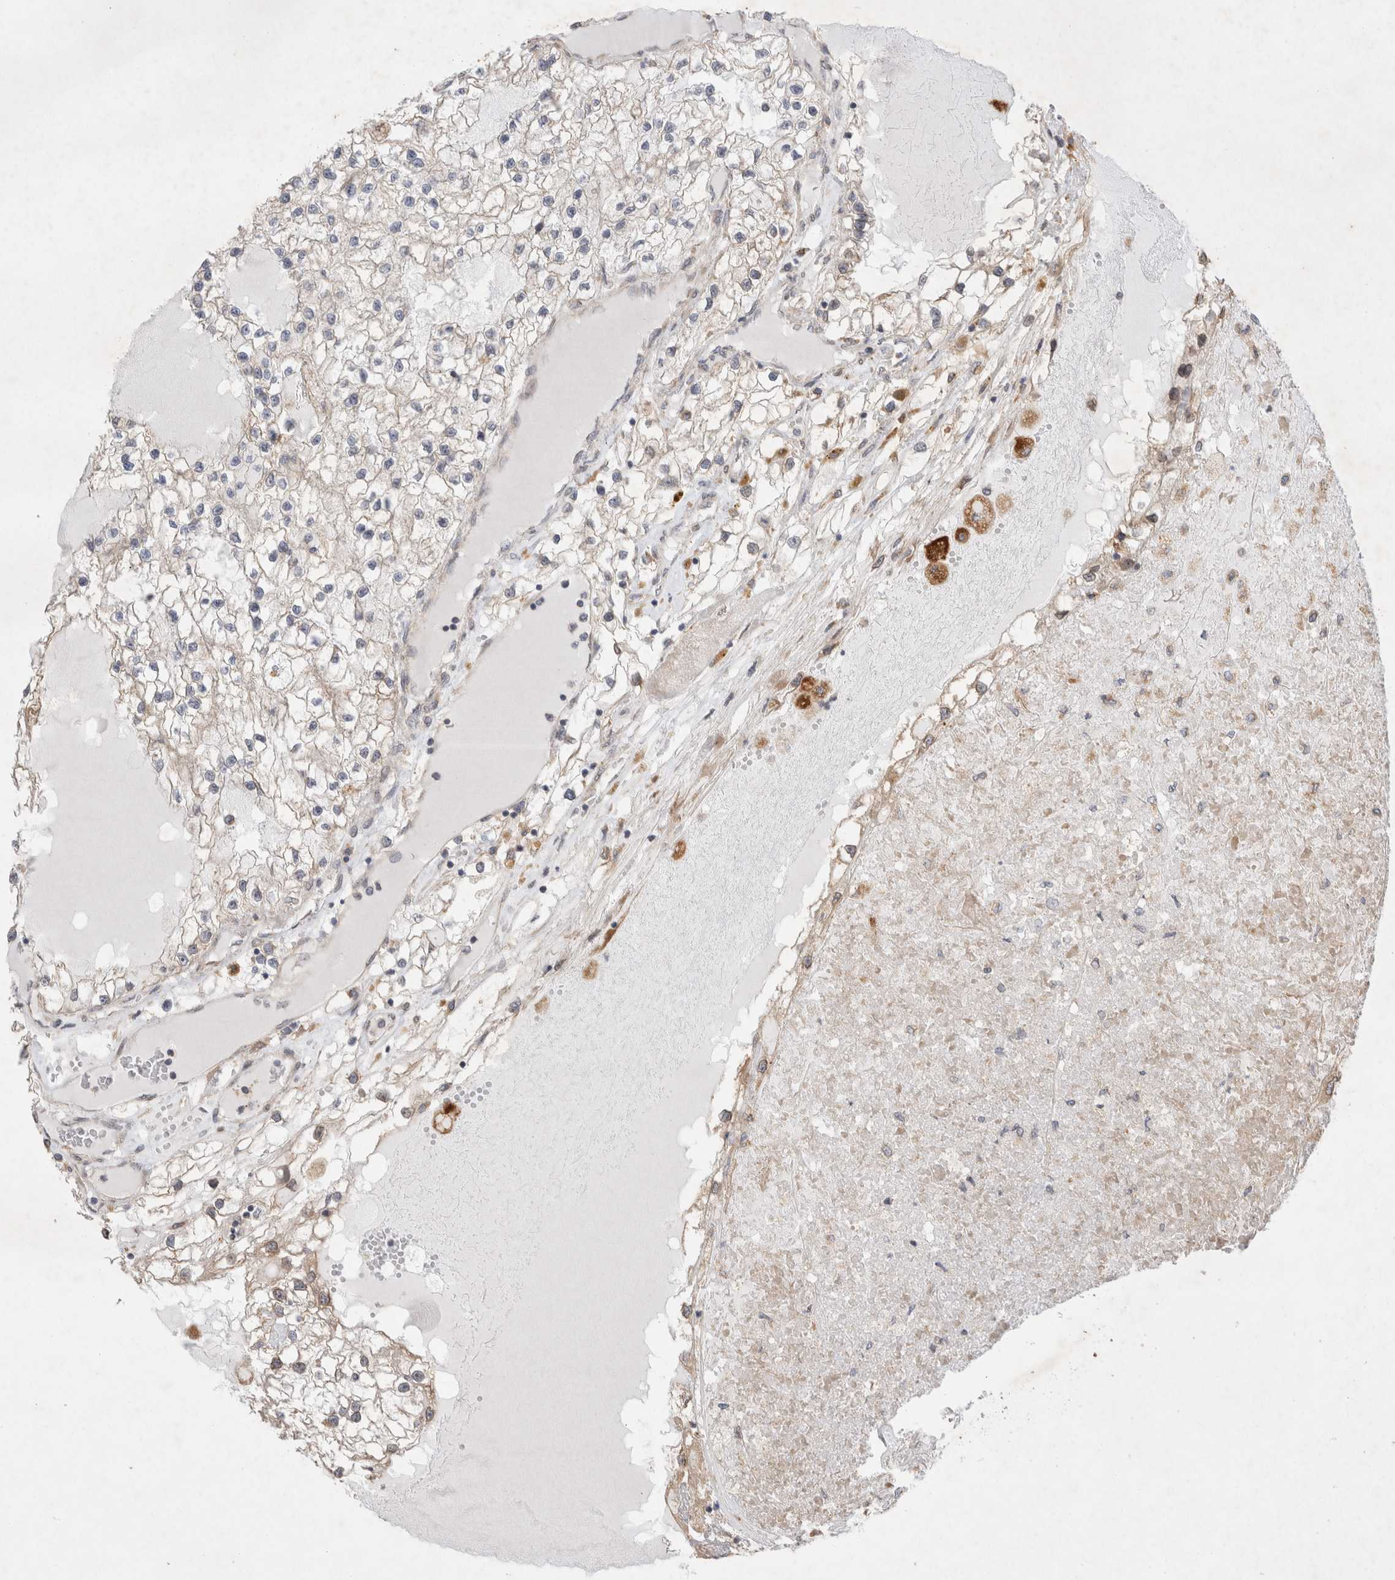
{"staining": {"intensity": "moderate", "quantity": "<25%", "location": "cytoplasmic/membranous"}, "tissue": "renal cancer", "cell_type": "Tumor cells", "image_type": "cancer", "snomed": [{"axis": "morphology", "description": "Adenocarcinoma, NOS"}, {"axis": "topography", "description": "Kidney"}], "caption": "Moderate cytoplasmic/membranous expression is seen in about <25% of tumor cells in renal cancer (adenocarcinoma).", "gene": "NPC1", "patient": {"sex": "male", "age": 68}}